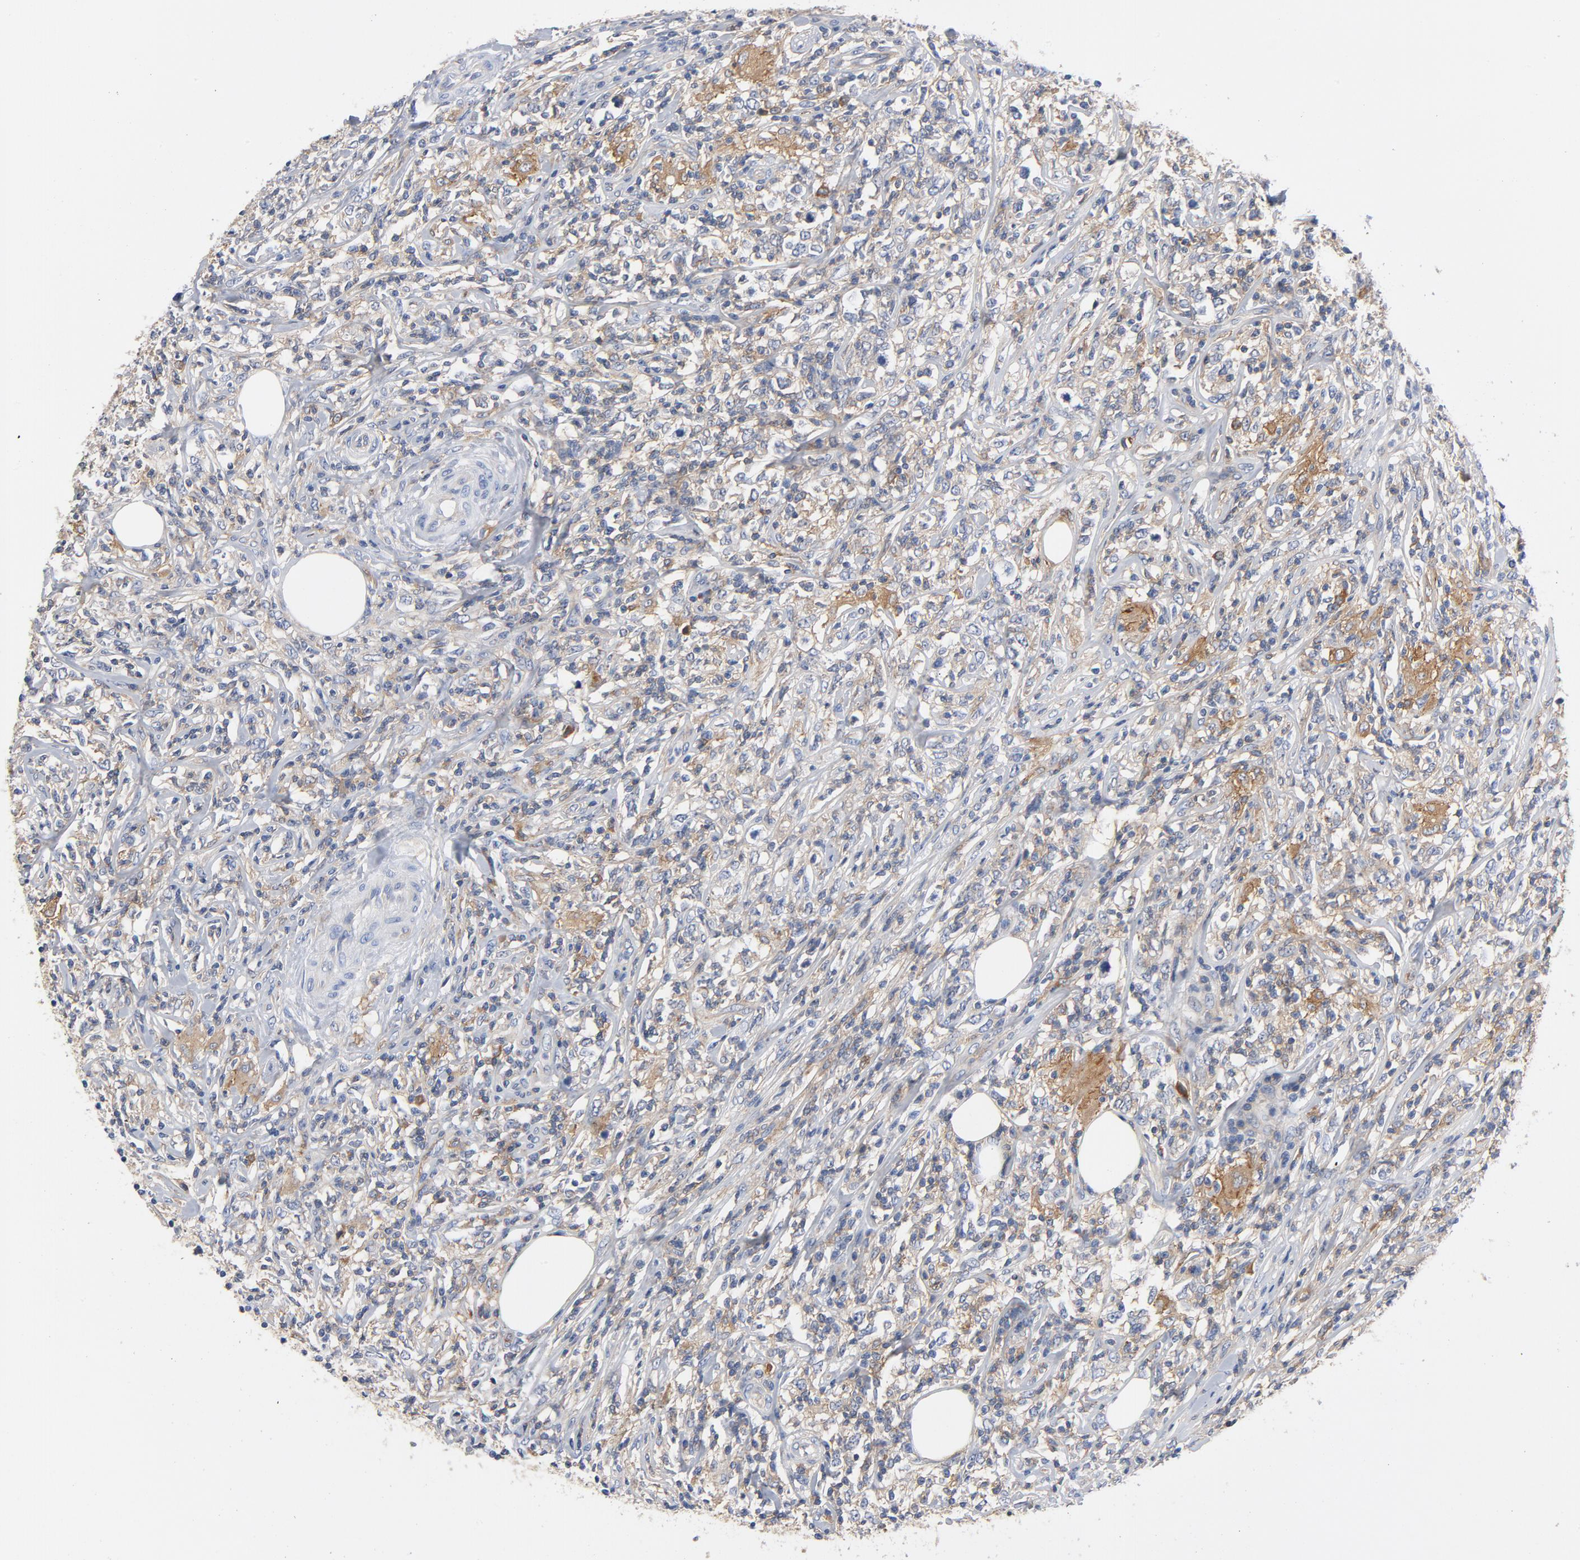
{"staining": {"intensity": "moderate", "quantity": "<25%", "location": "cytoplasmic/membranous"}, "tissue": "lymphoma", "cell_type": "Tumor cells", "image_type": "cancer", "snomed": [{"axis": "morphology", "description": "Malignant lymphoma, non-Hodgkin's type, High grade"}, {"axis": "topography", "description": "Lymph node"}], "caption": "Human lymphoma stained for a protein (brown) demonstrates moderate cytoplasmic/membranous positive staining in about <25% of tumor cells.", "gene": "SRC", "patient": {"sex": "female", "age": 84}}